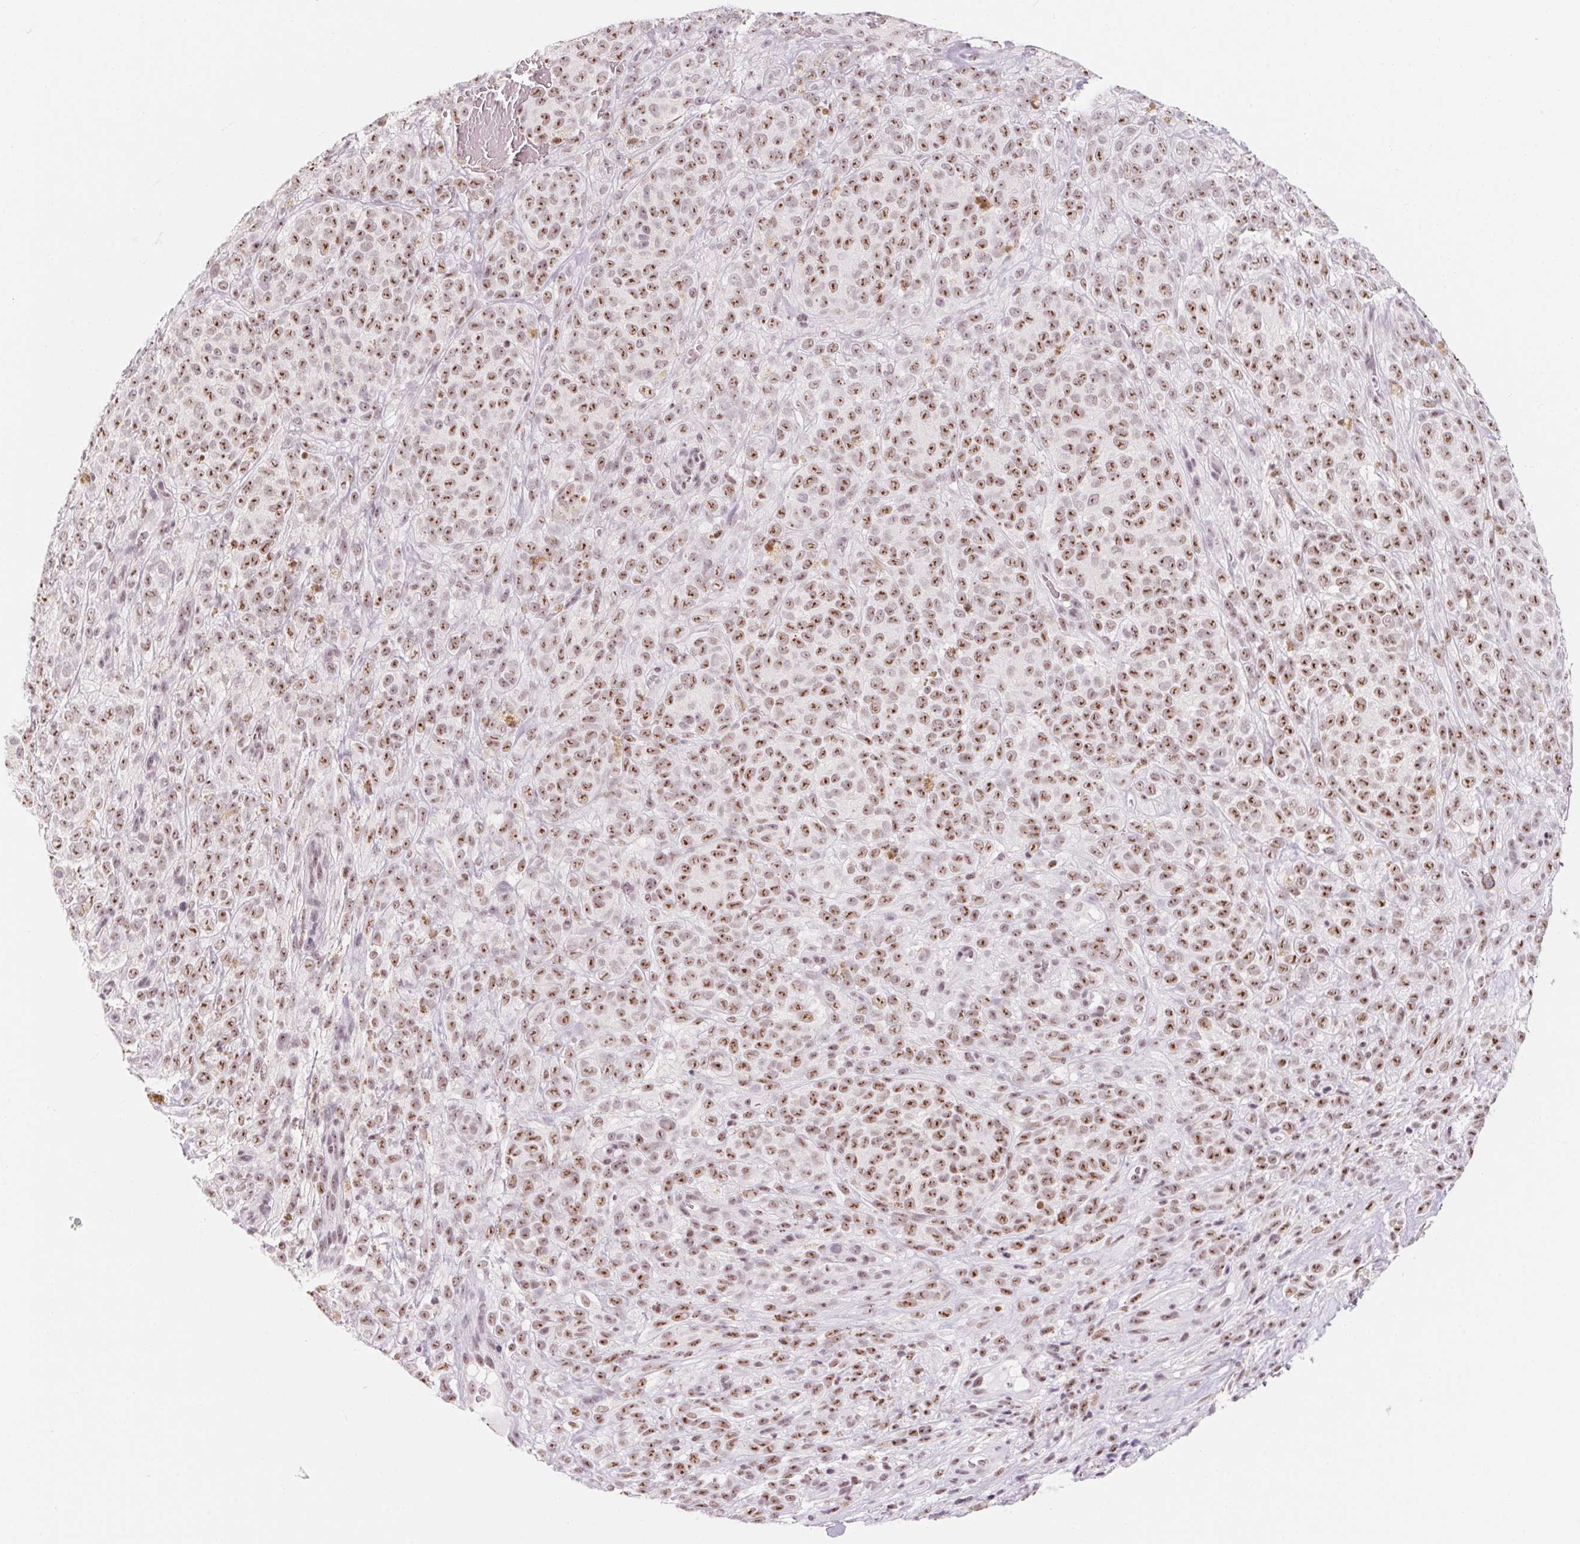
{"staining": {"intensity": "moderate", "quantity": ">75%", "location": "nuclear"}, "tissue": "melanoma", "cell_type": "Tumor cells", "image_type": "cancer", "snomed": [{"axis": "morphology", "description": "Malignant melanoma, NOS"}, {"axis": "topography", "description": "Skin"}], "caption": "Tumor cells show moderate nuclear expression in approximately >75% of cells in malignant melanoma. (DAB IHC with brightfield microscopy, high magnification).", "gene": "ZIC4", "patient": {"sex": "female", "age": 86}}